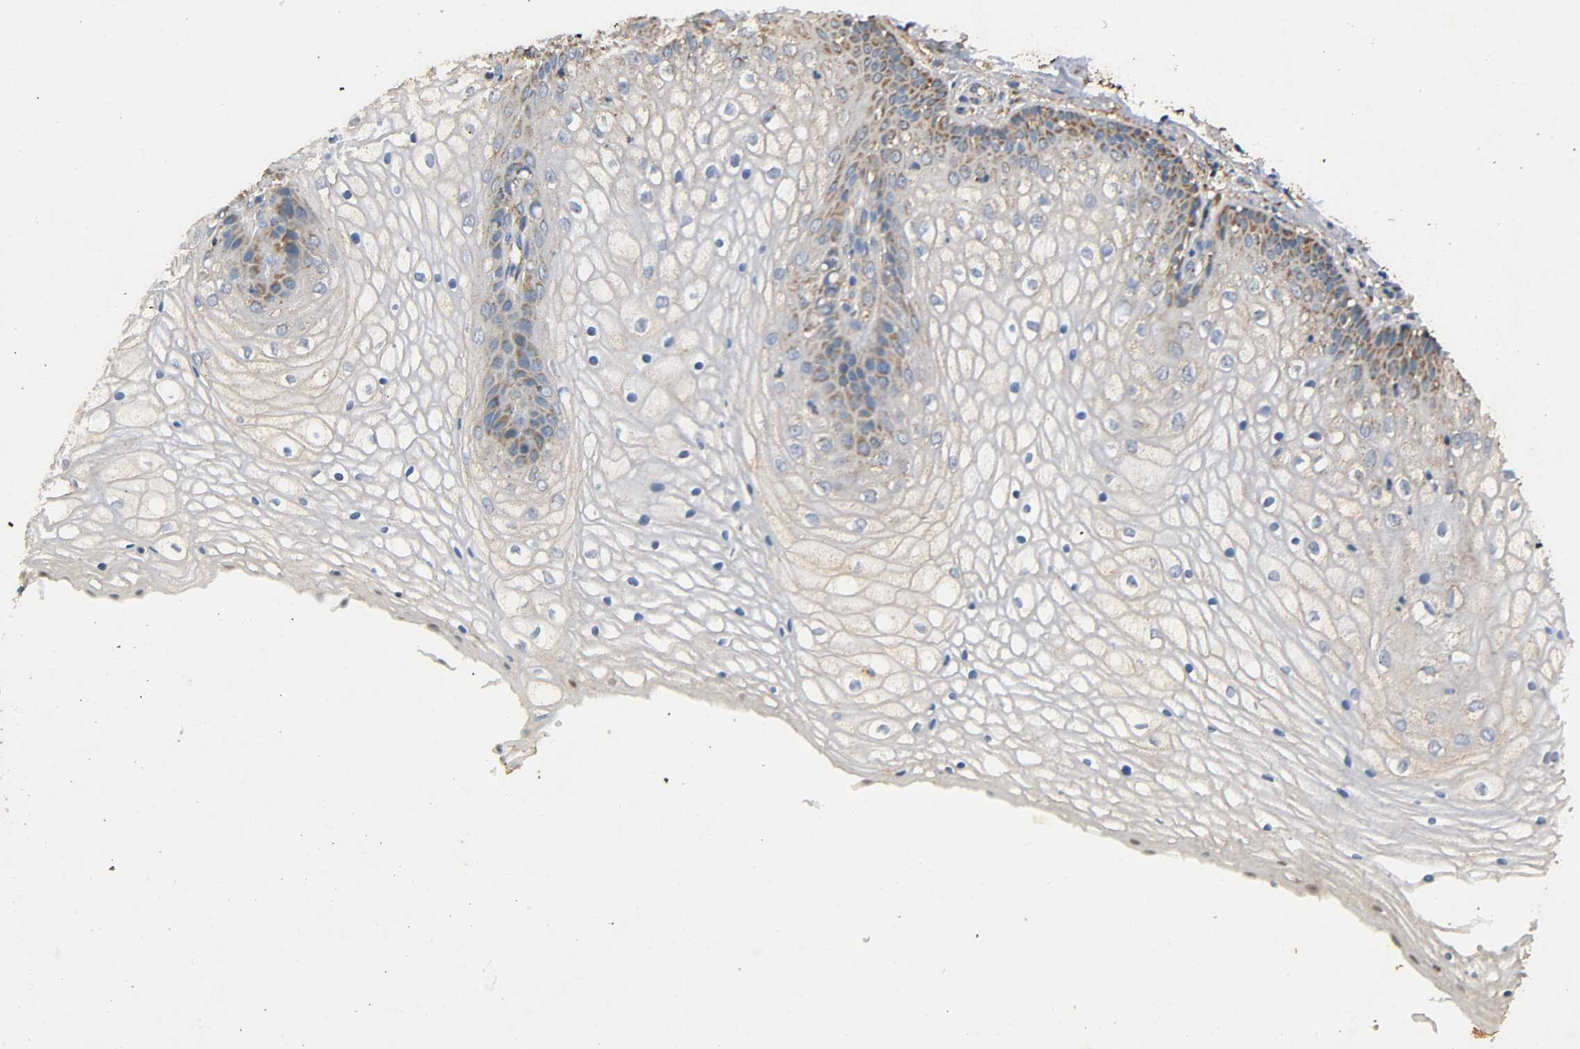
{"staining": {"intensity": "moderate", "quantity": "<25%", "location": "cytoplasmic/membranous"}, "tissue": "vagina", "cell_type": "Squamous epithelial cells", "image_type": "normal", "snomed": [{"axis": "morphology", "description": "Normal tissue, NOS"}, {"axis": "topography", "description": "Vagina"}], "caption": "Immunohistochemical staining of unremarkable vagina displays <25% levels of moderate cytoplasmic/membranous protein staining in approximately <25% of squamous epithelial cells. Nuclei are stained in blue.", "gene": "NDUFS3", "patient": {"sex": "female", "age": 34}}